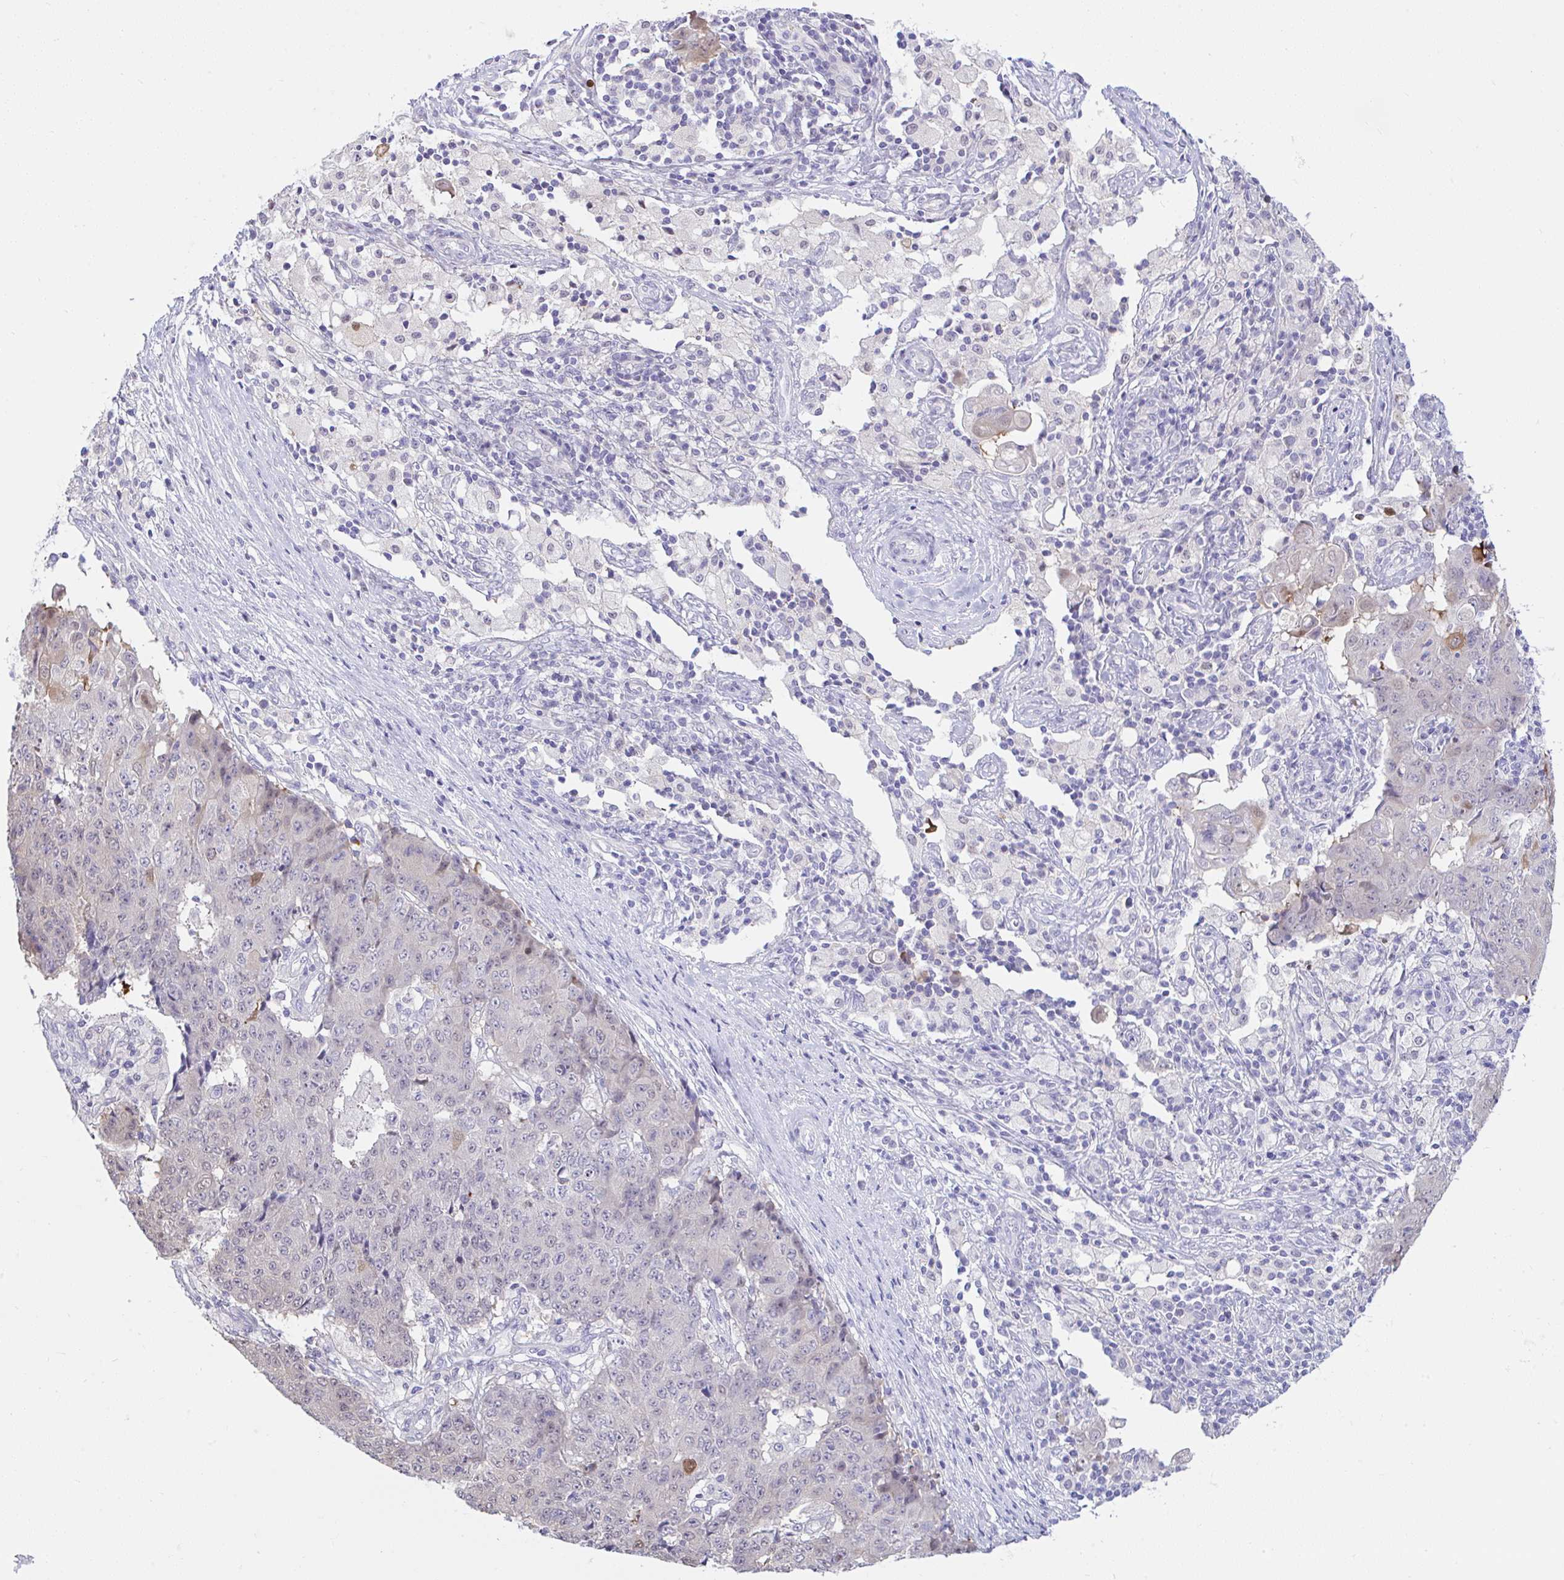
{"staining": {"intensity": "negative", "quantity": "none", "location": "none"}, "tissue": "ovarian cancer", "cell_type": "Tumor cells", "image_type": "cancer", "snomed": [{"axis": "morphology", "description": "Carcinoma, endometroid"}, {"axis": "topography", "description": "Ovary"}], "caption": "A micrograph of endometroid carcinoma (ovarian) stained for a protein shows no brown staining in tumor cells.", "gene": "ZNF485", "patient": {"sex": "female", "age": 42}}